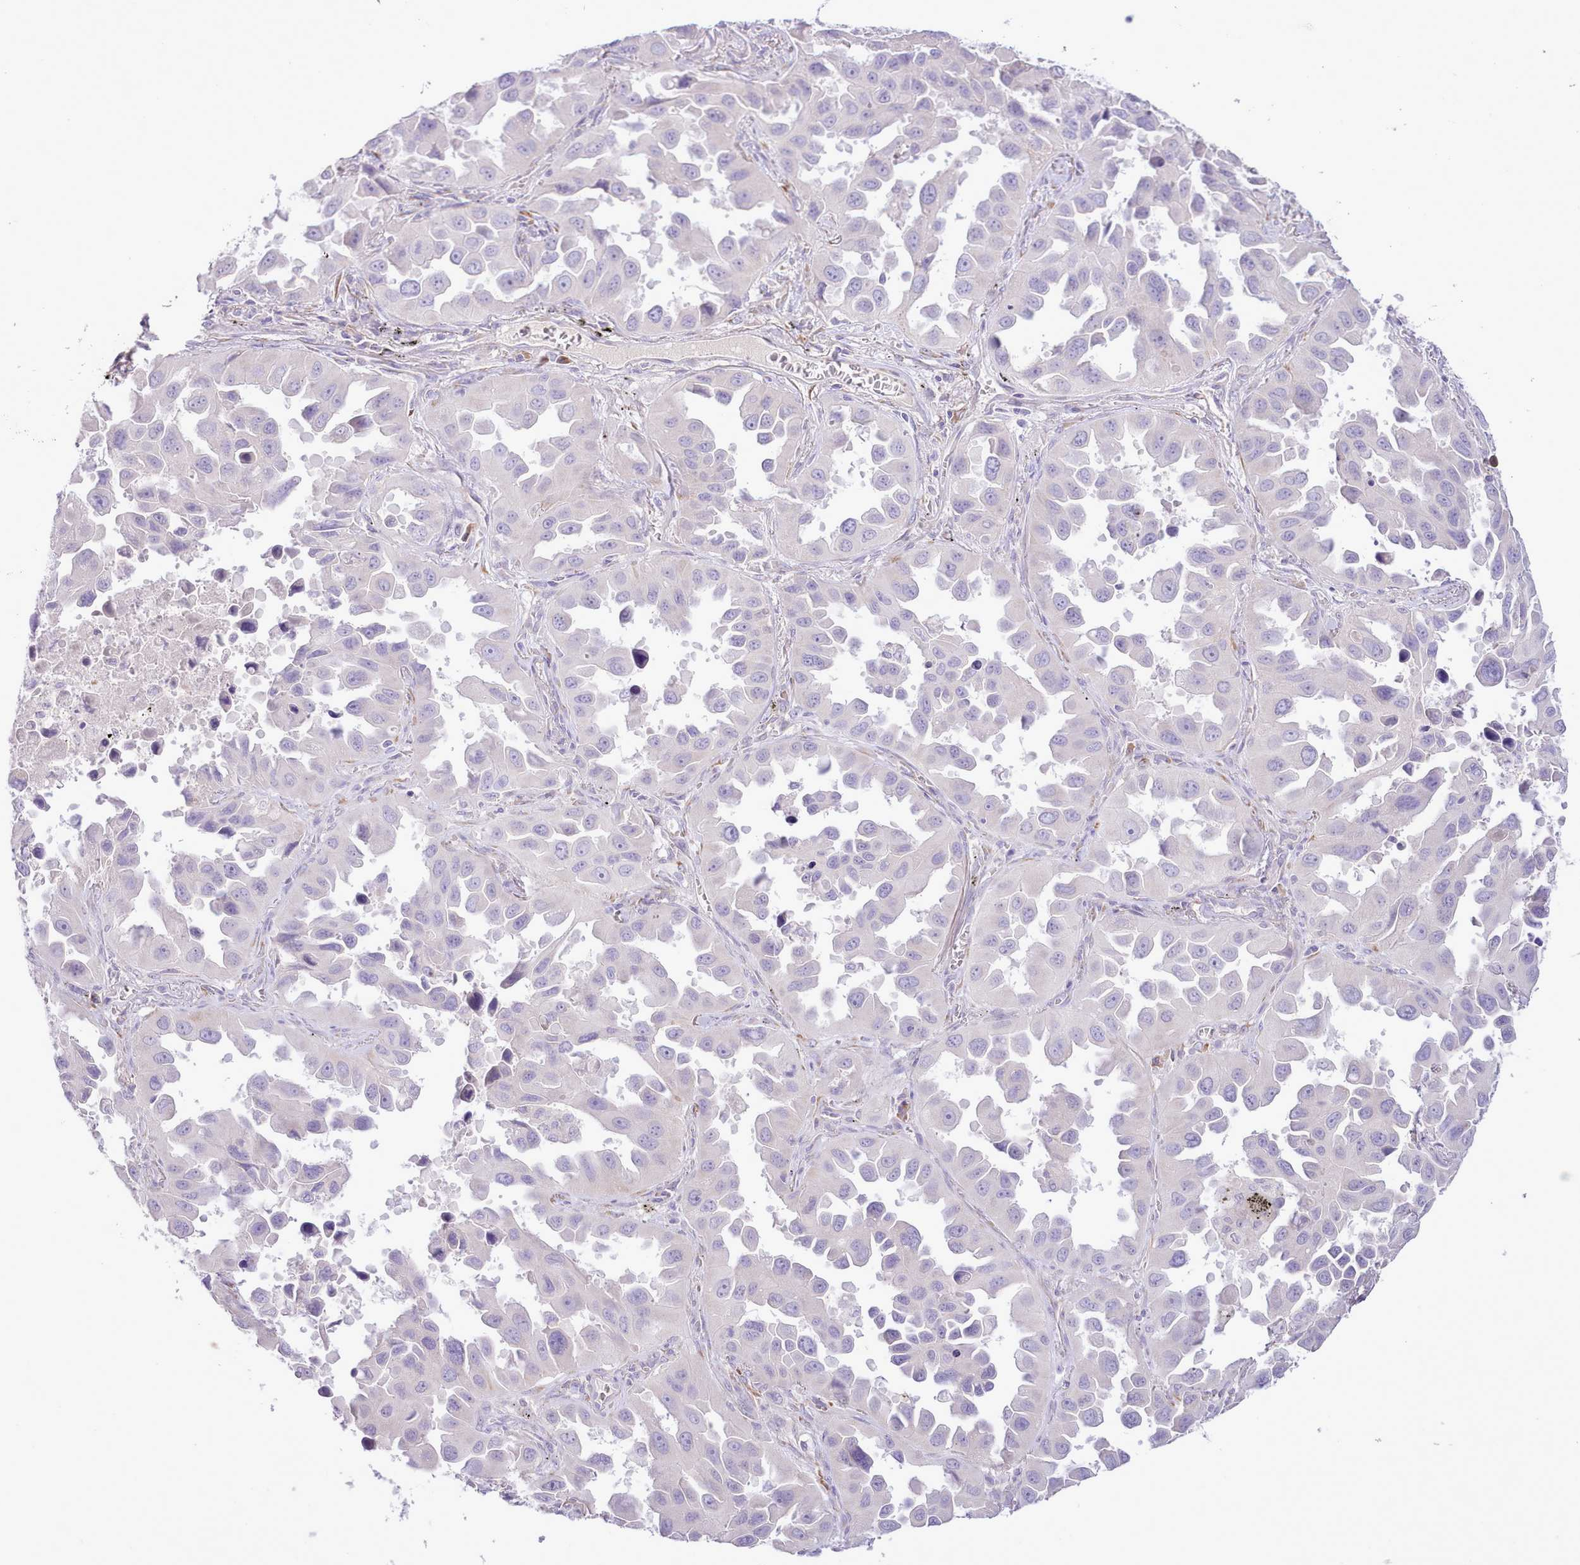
{"staining": {"intensity": "negative", "quantity": "none", "location": "none"}, "tissue": "lung cancer", "cell_type": "Tumor cells", "image_type": "cancer", "snomed": [{"axis": "morphology", "description": "Adenocarcinoma, NOS"}, {"axis": "topography", "description": "Lung"}], "caption": "Human lung adenocarcinoma stained for a protein using immunohistochemistry displays no staining in tumor cells.", "gene": "CCL1", "patient": {"sex": "male", "age": 66}}